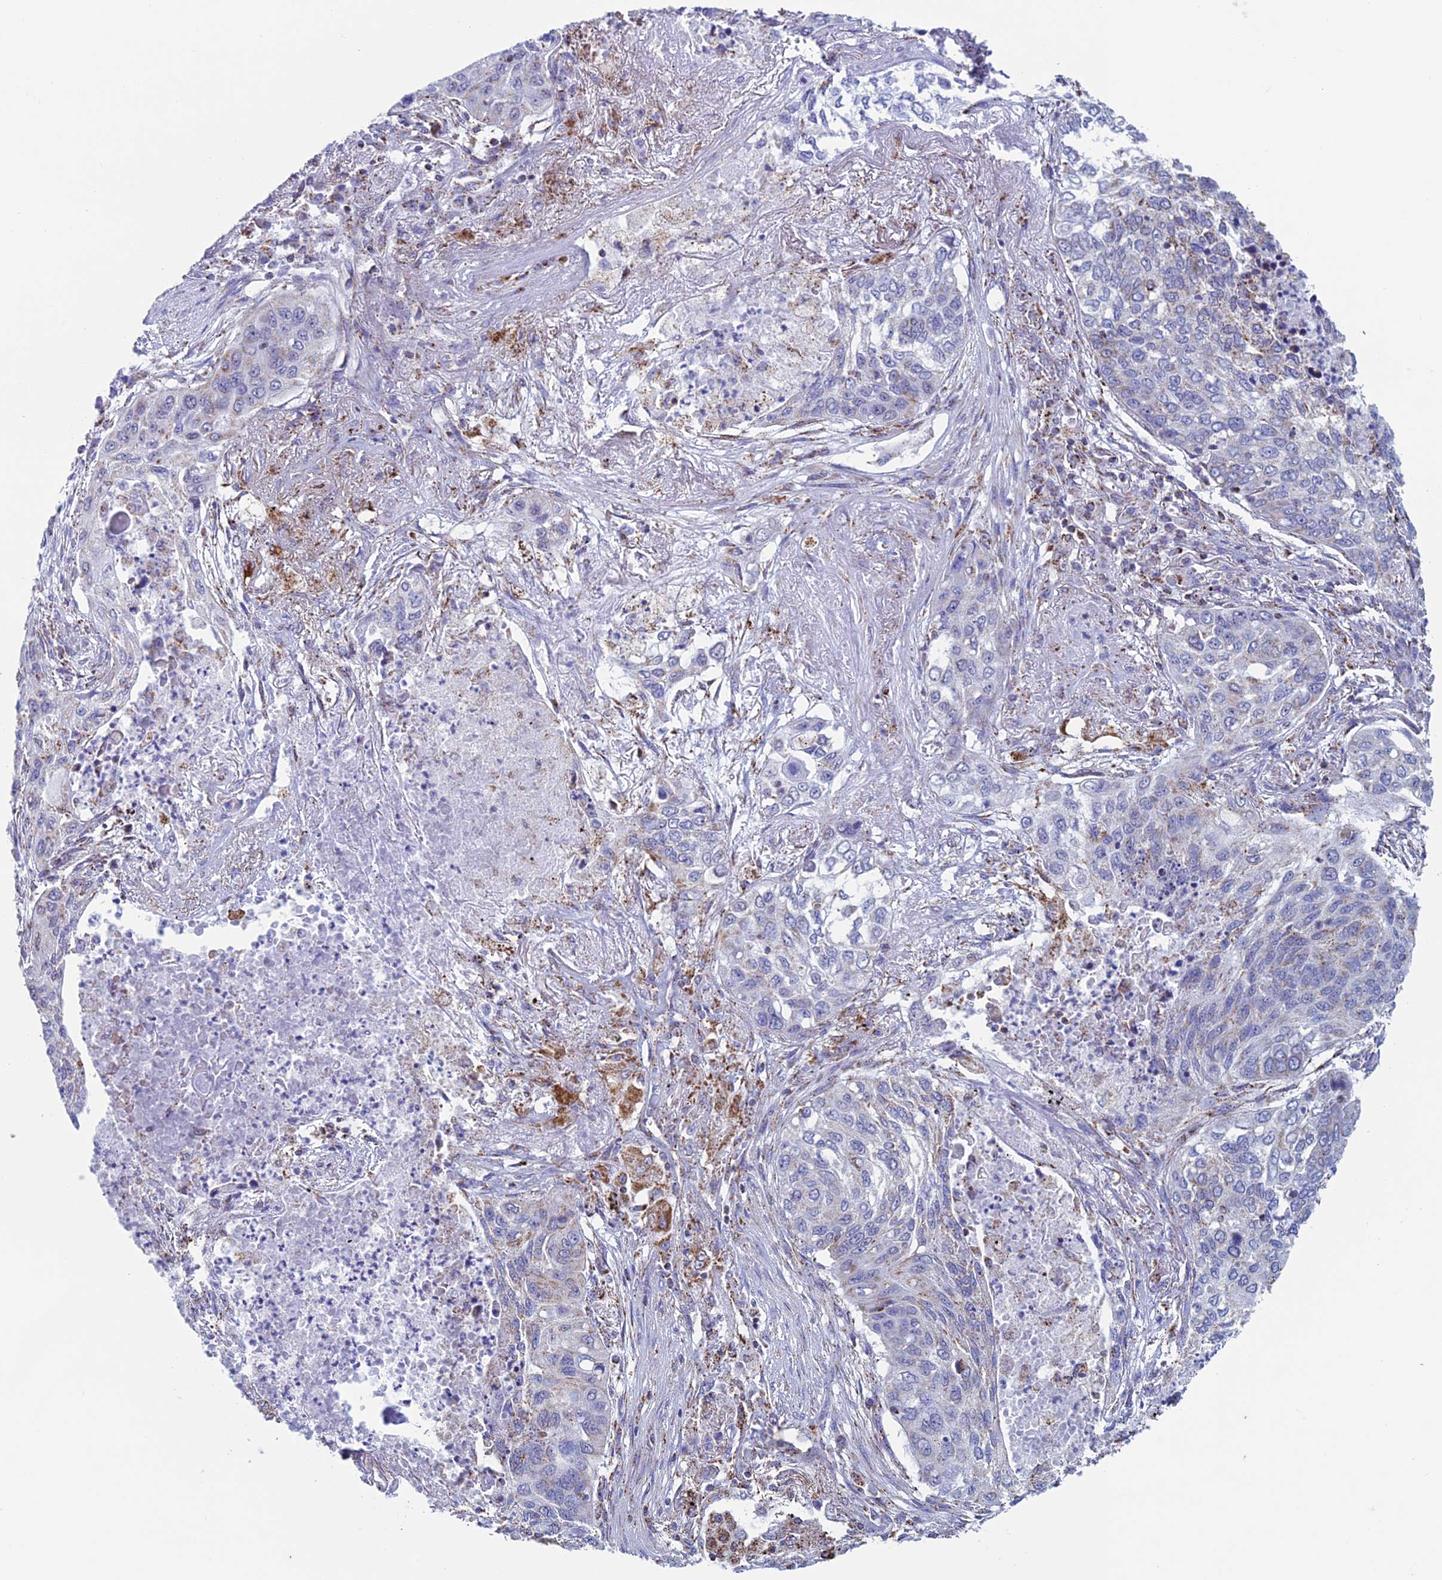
{"staining": {"intensity": "weak", "quantity": "<25%", "location": "cytoplasmic/membranous"}, "tissue": "lung cancer", "cell_type": "Tumor cells", "image_type": "cancer", "snomed": [{"axis": "morphology", "description": "Squamous cell carcinoma, NOS"}, {"axis": "topography", "description": "Lung"}], "caption": "Lung cancer was stained to show a protein in brown. There is no significant staining in tumor cells.", "gene": "ZNG1B", "patient": {"sex": "female", "age": 63}}